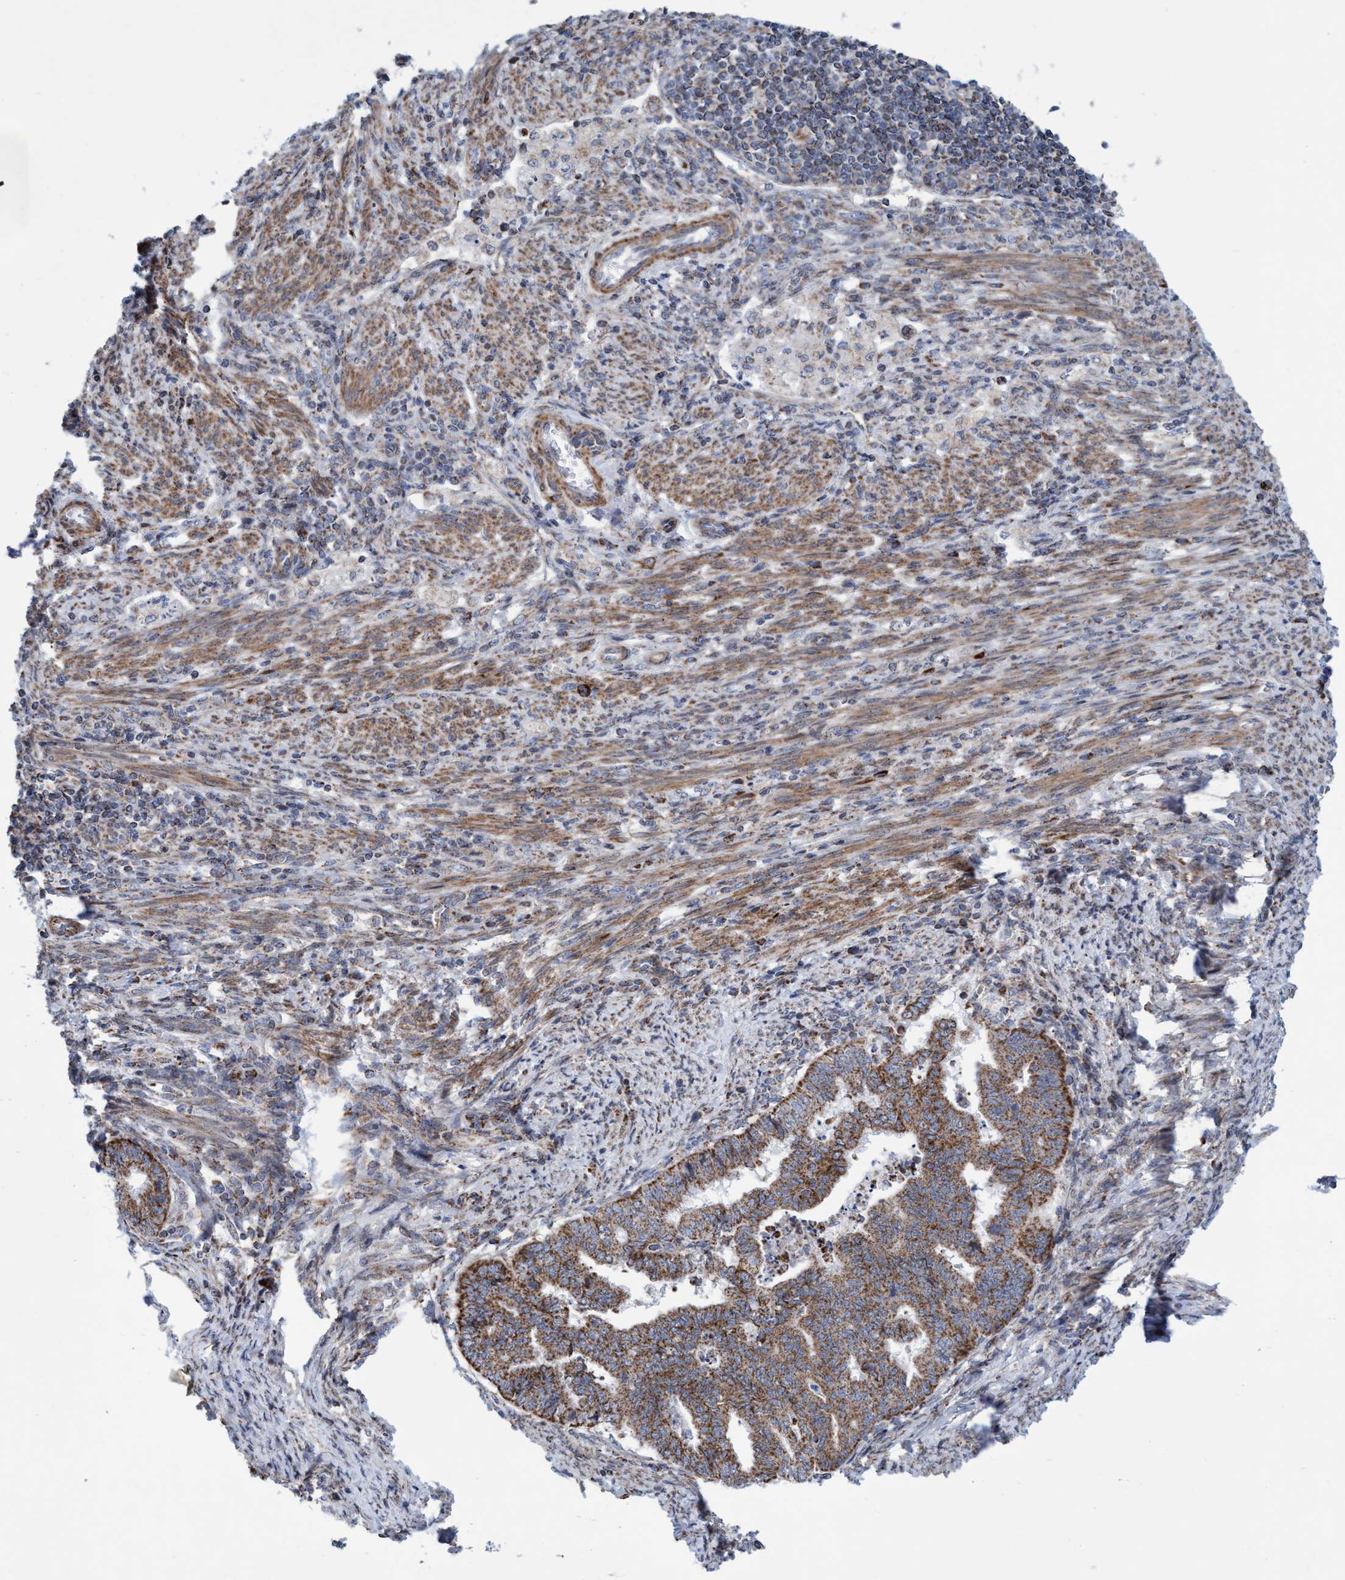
{"staining": {"intensity": "moderate", "quantity": ">75%", "location": "cytoplasmic/membranous"}, "tissue": "endometrial cancer", "cell_type": "Tumor cells", "image_type": "cancer", "snomed": [{"axis": "morphology", "description": "Polyp, NOS"}, {"axis": "morphology", "description": "Adenocarcinoma, NOS"}, {"axis": "morphology", "description": "Adenoma, NOS"}, {"axis": "topography", "description": "Endometrium"}], "caption": "There is medium levels of moderate cytoplasmic/membranous expression in tumor cells of endometrial cancer (adenoma), as demonstrated by immunohistochemical staining (brown color).", "gene": "POLR1F", "patient": {"sex": "female", "age": 79}}